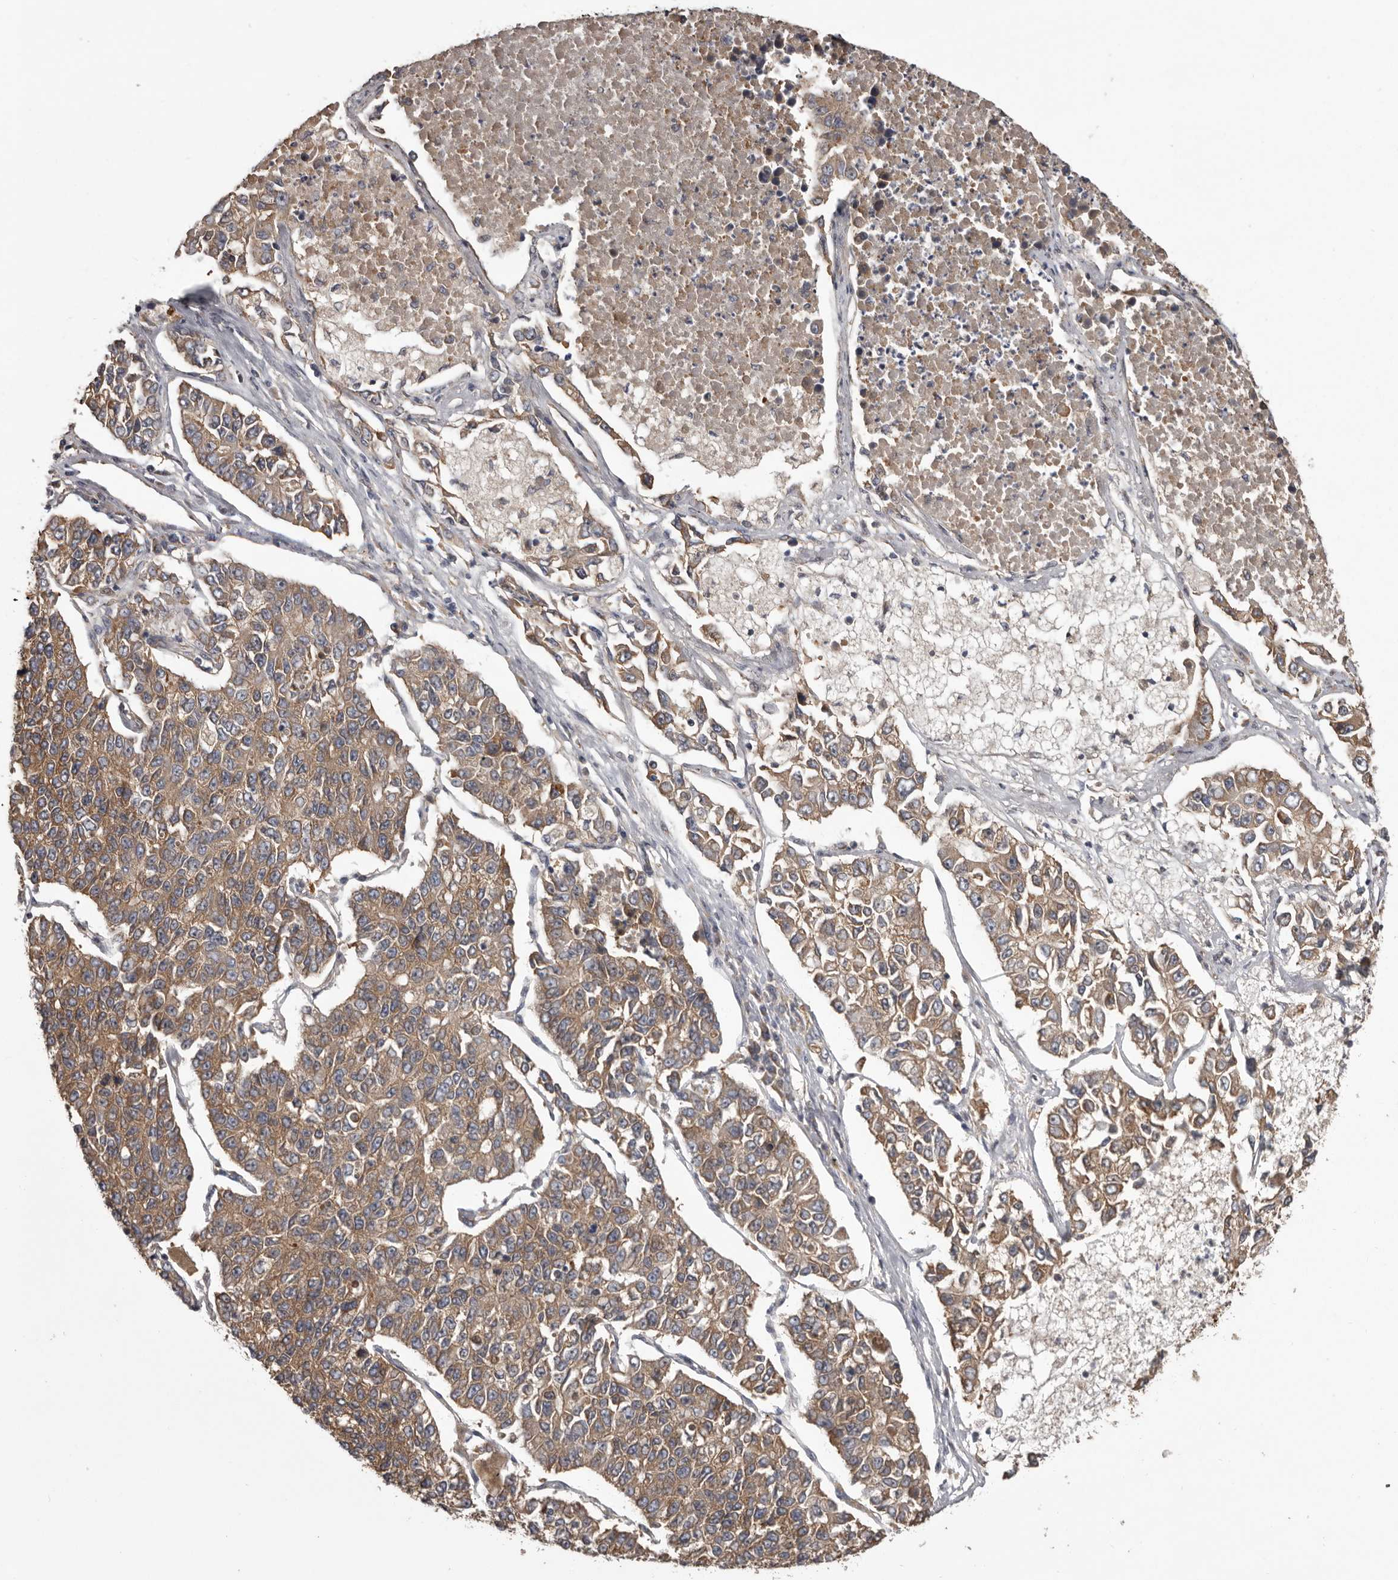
{"staining": {"intensity": "moderate", "quantity": ">75%", "location": "cytoplasmic/membranous"}, "tissue": "lung cancer", "cell_type": "Tumor cells", "image_type": "cancer", "snomed": [{"axis": "morphology", "description": "Adenocarcinoma, NOS"}, {"axis": "topography", "description": "Lung"}], "caption": "Lung cancer tissue displays moderate cytoplasmic/membranous staining in about >75% of tumor cells, visualized by immunohistochemistry.", "gene": "DARS1", "patient": {"sex": "male", "age": 49}}